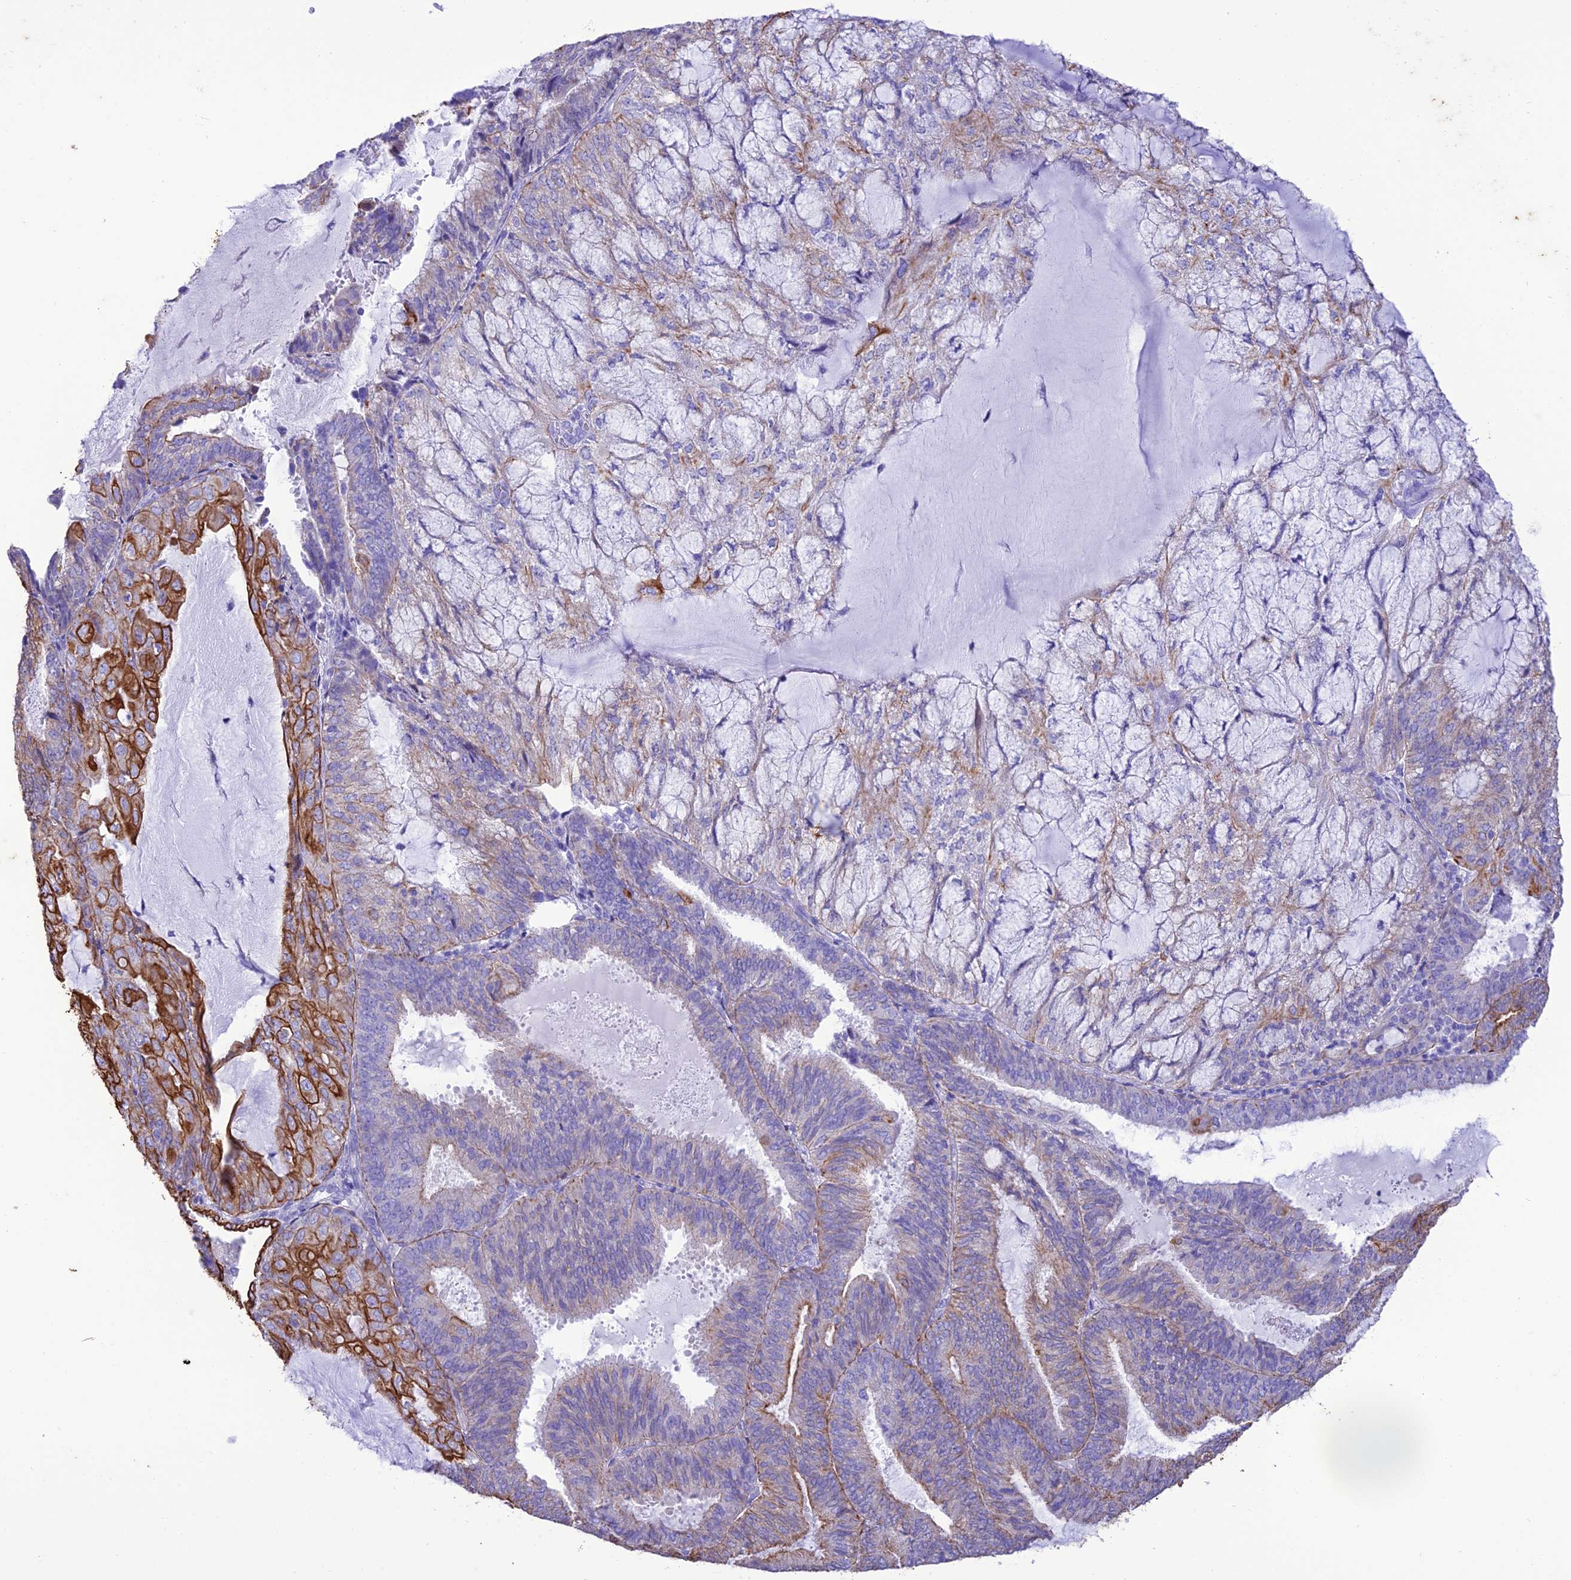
{"staining": {"intensity": "strong", "quantity": "<25%", "location": "cytoplasmic/membranous"}, "tissue": "endometrial cancer", "cell_type": "Tumor cells", "image_type": "cancer", "snomed": [{"axis": "morphology", "description": "Adenocarcinoma, NOS"}, {"axis": "topography", "description": "Endometrium"}], "caption": "Brown immunohistochemical staining in human adenocarcinoma (endometrial) reveals strong cytoplasmic/membranous staining in about <25% of tumor cells. The staining is performed using DAB (3,3'-diaminobenzidine) brown chromogen to label protein expression. The nuclei are counter-stained blue using hematoxylin.", "gene": "VPS52", "patient": {"sex": "female", "age": 81}}